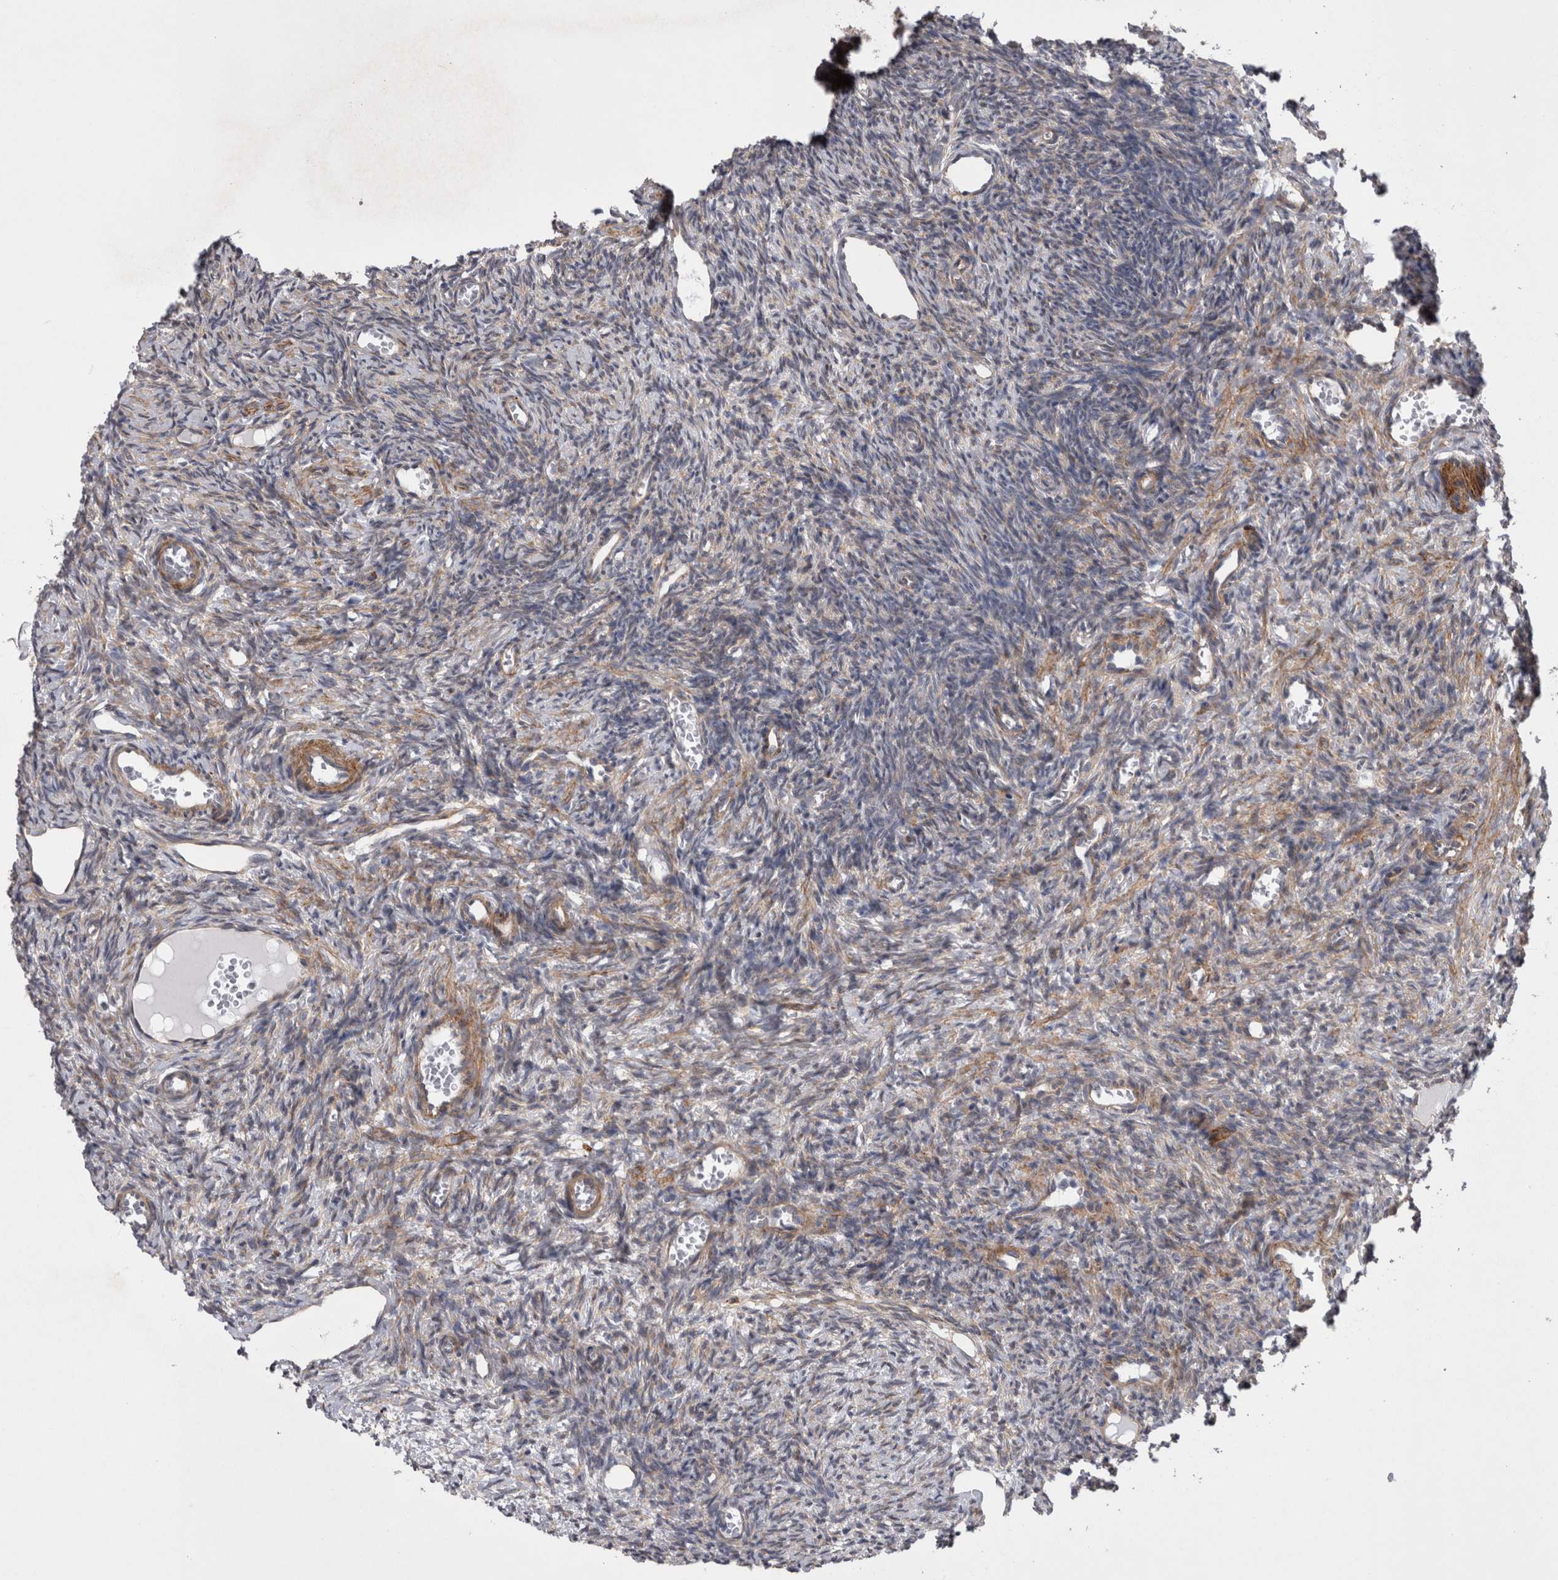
{"staining": {"intensity": "strong", "quantity": ">75%", "location": "cytoplasmic/membranous"}, "tissue": "ovary", "cell_type": "Follicle cells", "image_type": "normal", "snomed": [{"axis": "morphology", "description": "Normal tissue, NOS"}, {"axis": "topography", "description": "Ovary"}], "caption": "A brown stain highlights strong cytoplasmic/membranous staining of a protein in follicle cells of normal ovary.", "gene": "DDX6", "patient": {"sex": "female", "age": 27}}